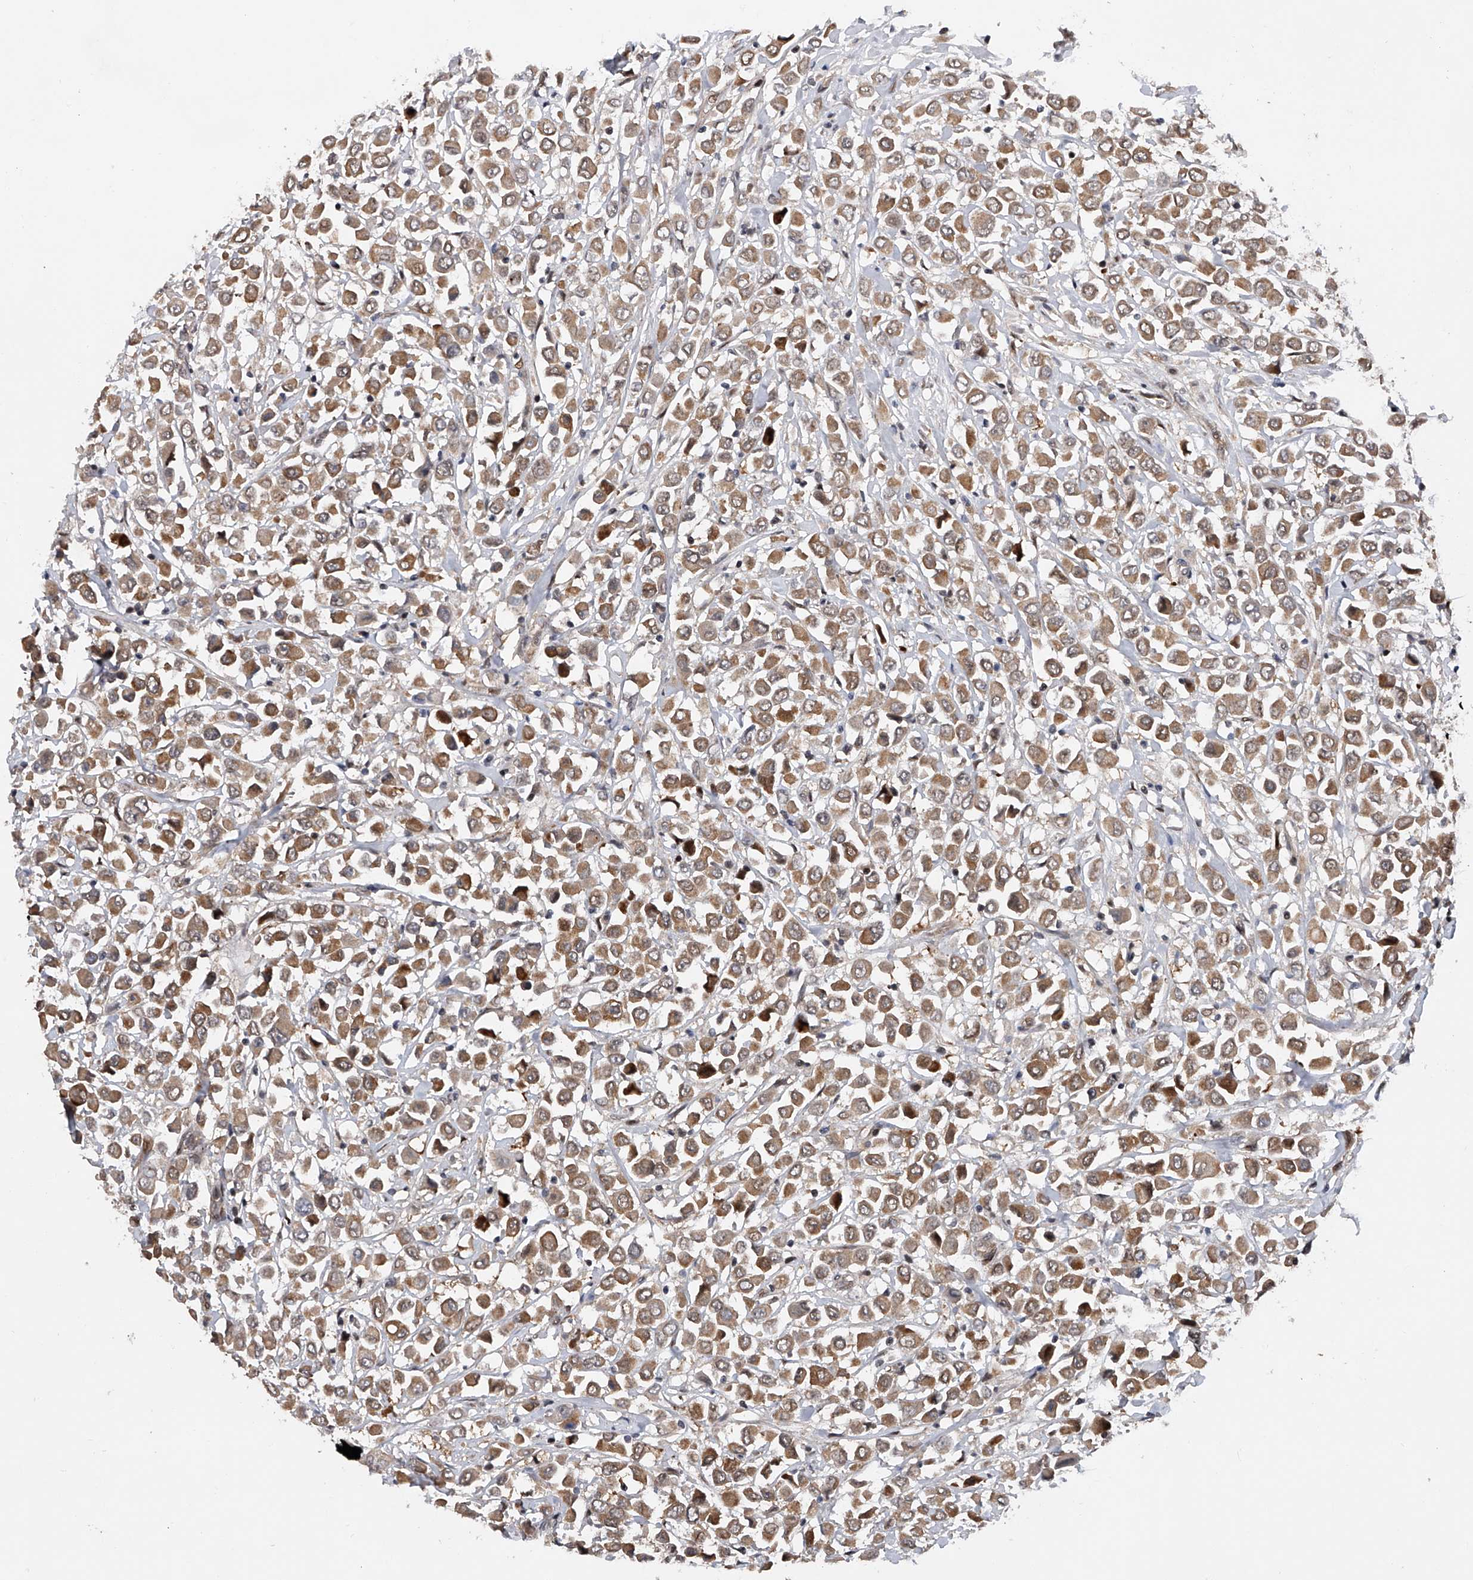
{"staining": {"intensity": "moderate", "quantity": ">75%", "location": "cytoplasmic/membranous"}, "tissue": "breast cancer", "cell_type": "Tumor cells", "image_type": "cancer", "snomed": [{"axis": "morphology", "description": "Duct carcinoma"}, {"axis": "topography", "description": "Breast"}], "caption": "Tumor cells reveal medium levels of moderate cytoplasmic/membranous expression in about >75% of cells in invasive ductal carcinoma (breast).", "gene": "RWDD2A", "patient": {"sex": "female", "age": 61}}